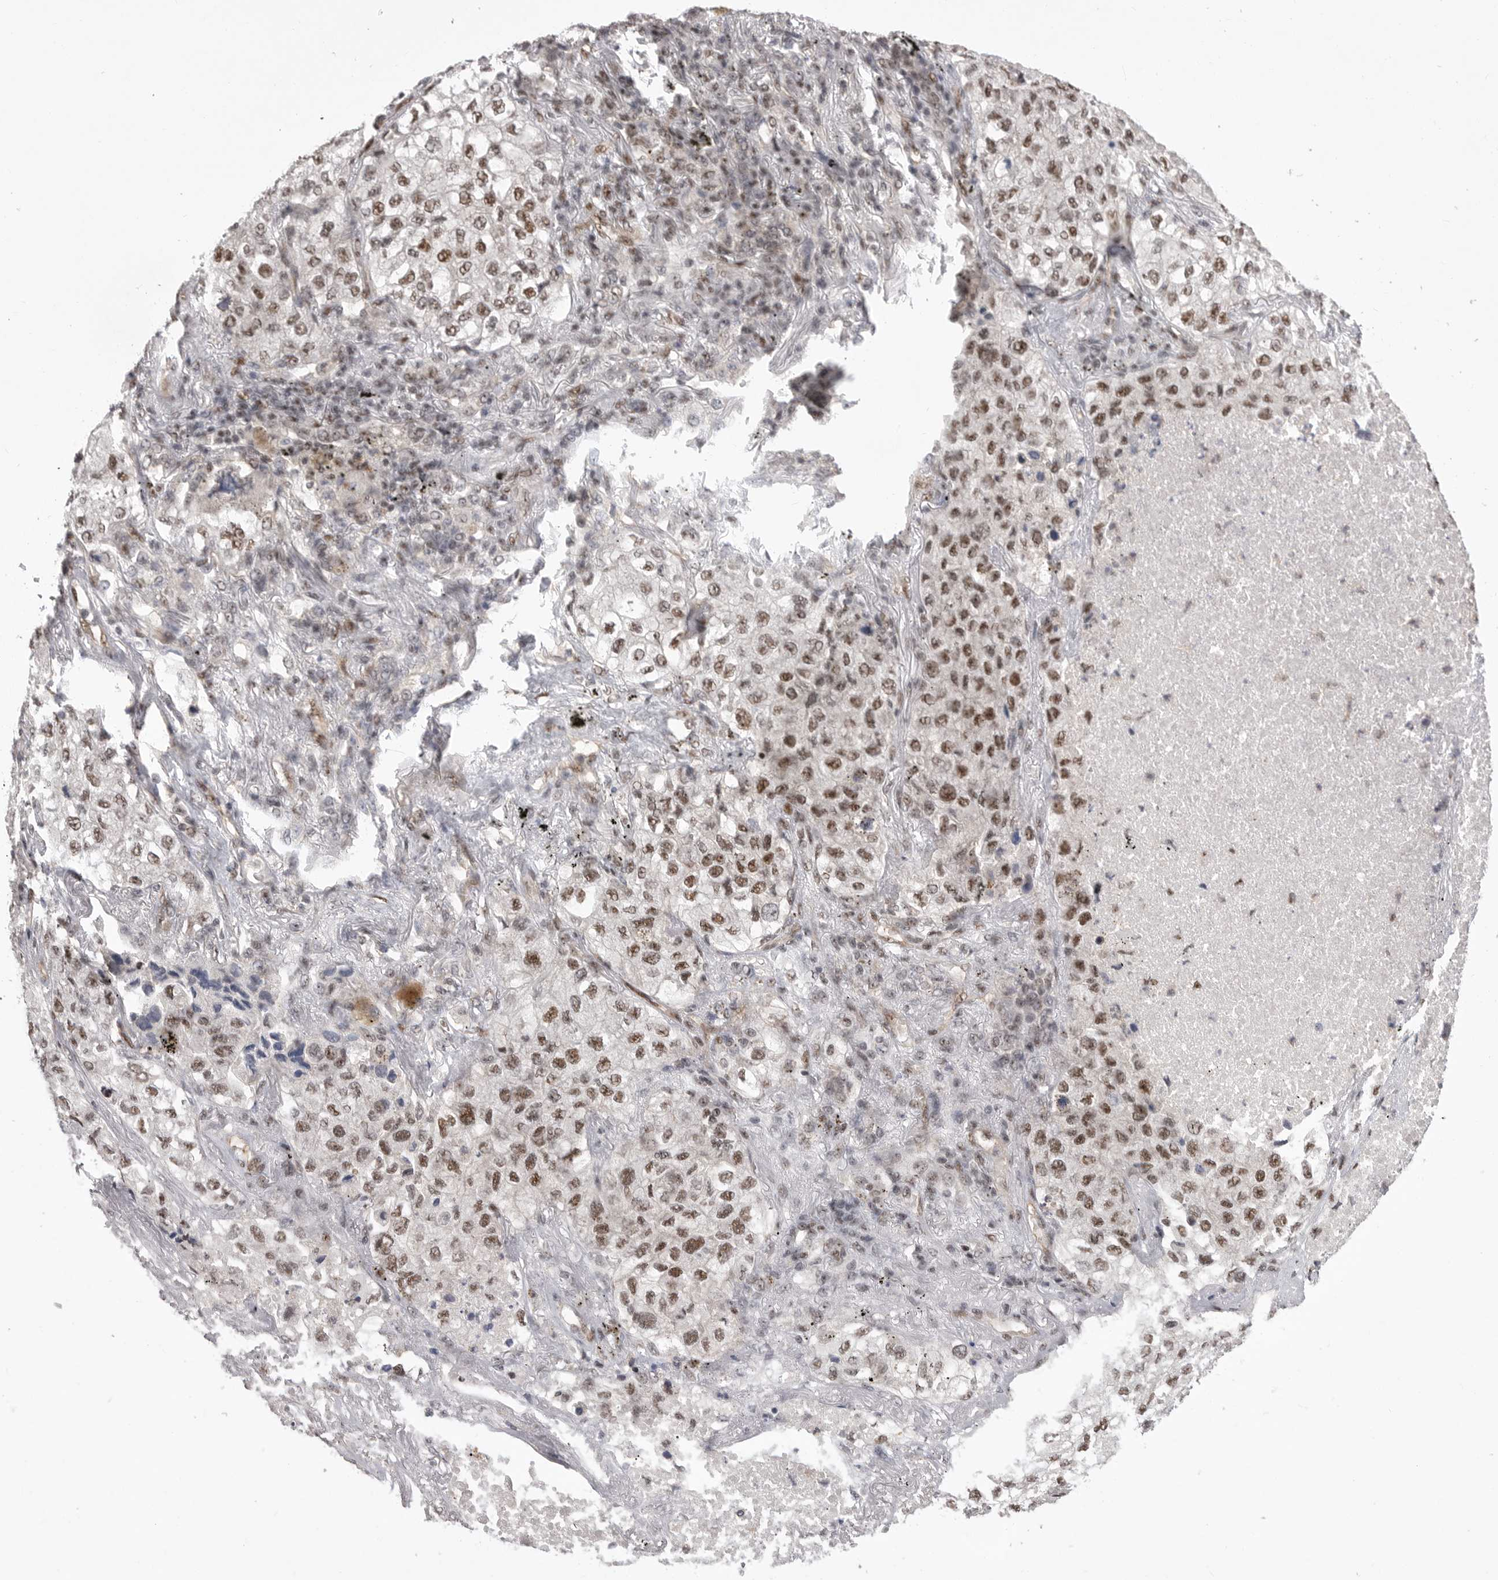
{"staining": {"intensity": "moderate", "quantity": ">75%", "location": "nuclear"}, "tissue": "lung cancer", "cell_type": "Tumor cells", "image_type": "cancer", "snomed": [{"axis": "morphology", "description": "Adenocarcinoma, NOS"}, {"axis": "topography", "description": "Lung"}], "caption": "The micrograph exhibits immunohistochemical staining of adenocarcinoma (lung). There is moderate nuclear expression is appreciated in about >75% of tumor cells. The staining was performed using DAB (3,3'-diaminobenzidine) to visualize the protein expression in brown, while the nuclei were stained in blue with hematoxylin (Magnification: 20x).", "gene": "PPP1R8", "patient": {"sex": "male", "age": 63}}